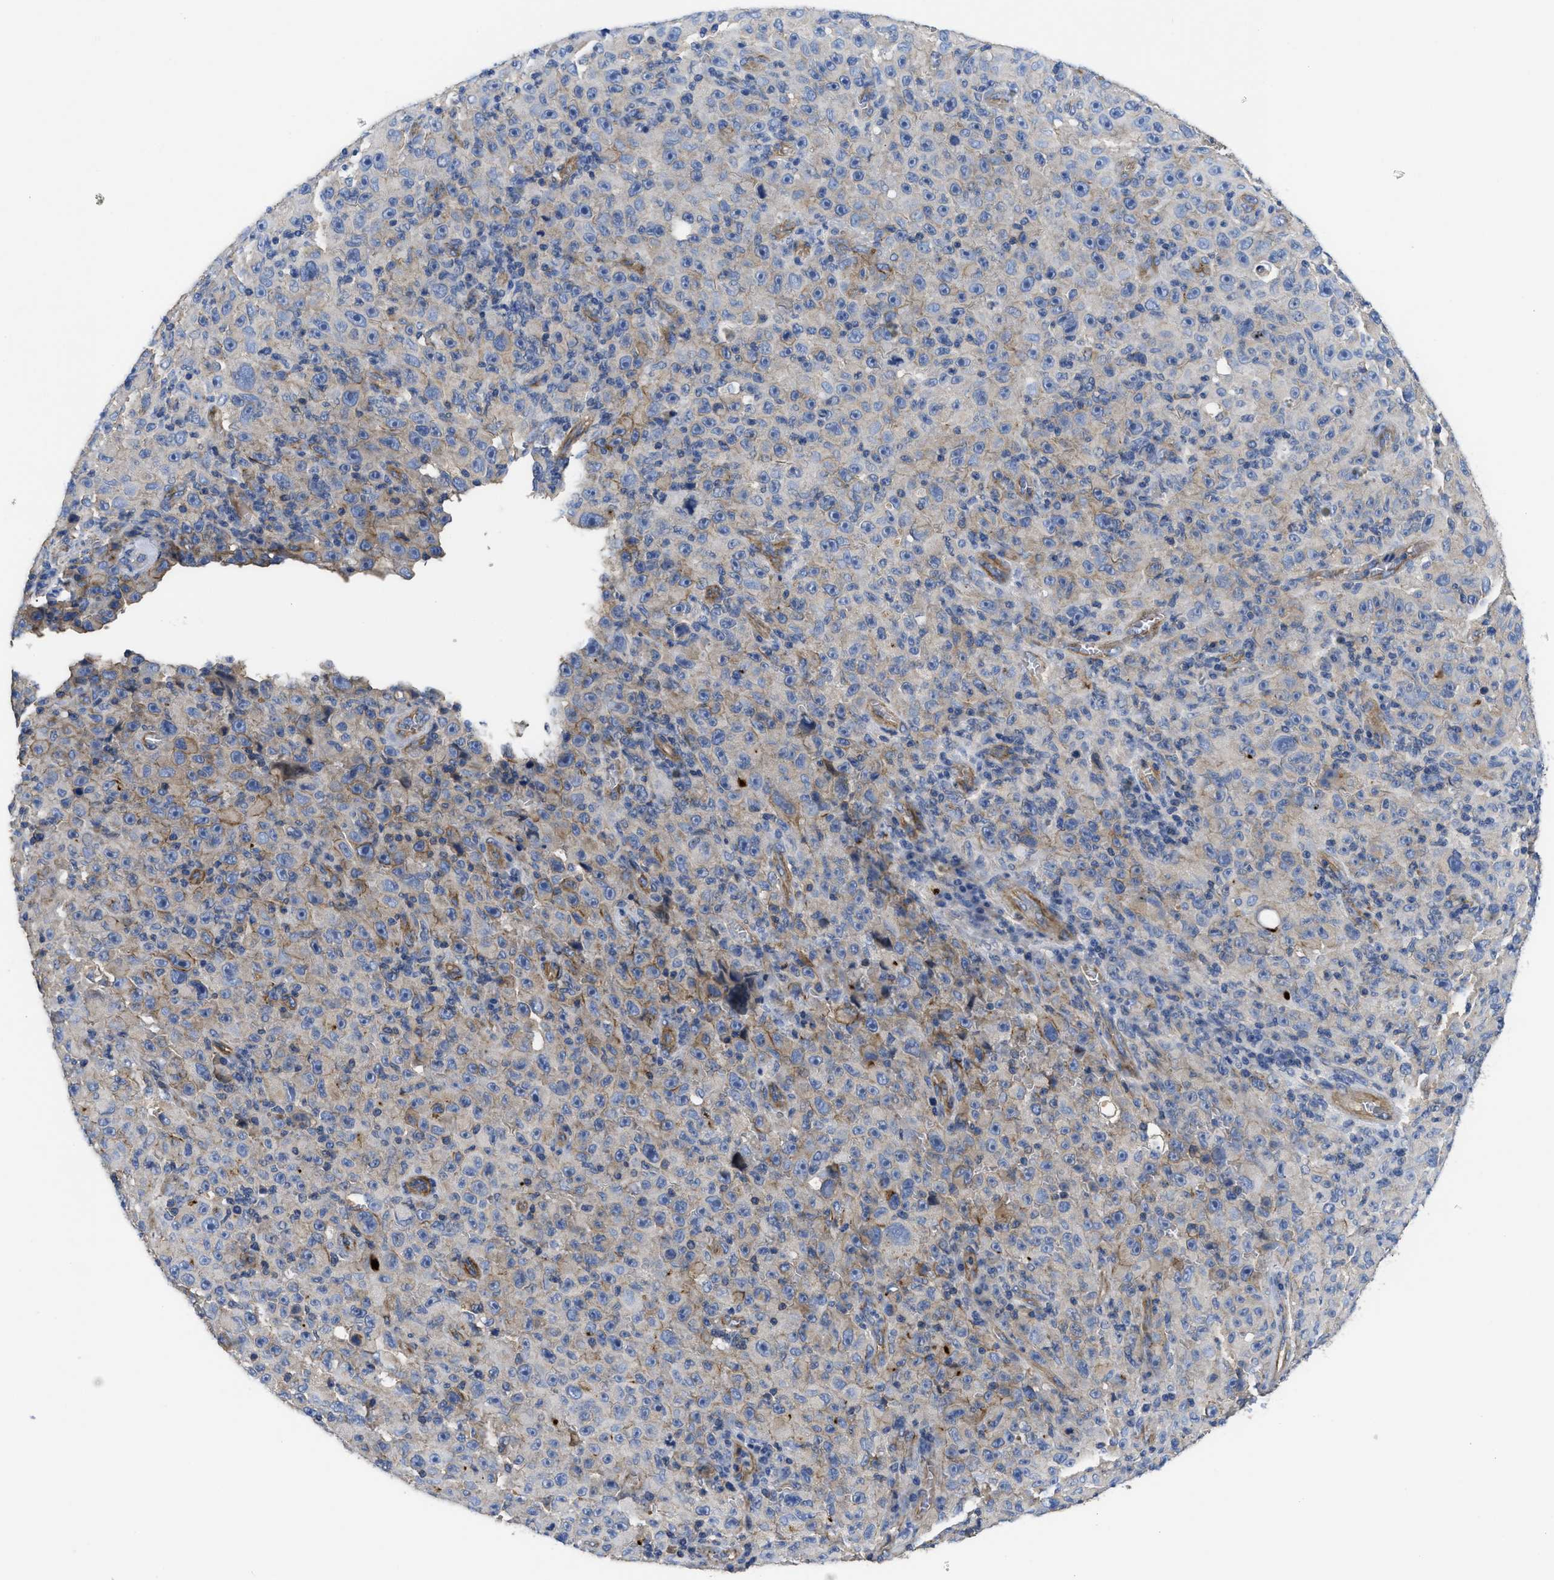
{"staining": {"intensity": "negative", "quantity": "none", "location": "none"}, "tissue": "melanoma", "cell_type": "Tumor cells", "image_type": "cancer", "snomed": [{"axis": "morphology", "description": "Malignant melanoma, NOS"}, {"axis": "topography", "description": "Skin"}], "caption": "Melanoma stained for a protein using IHC exhibits no staining tumor cells.", "gene": "USP4", "patient": {"sex": "female", "age": 82}}